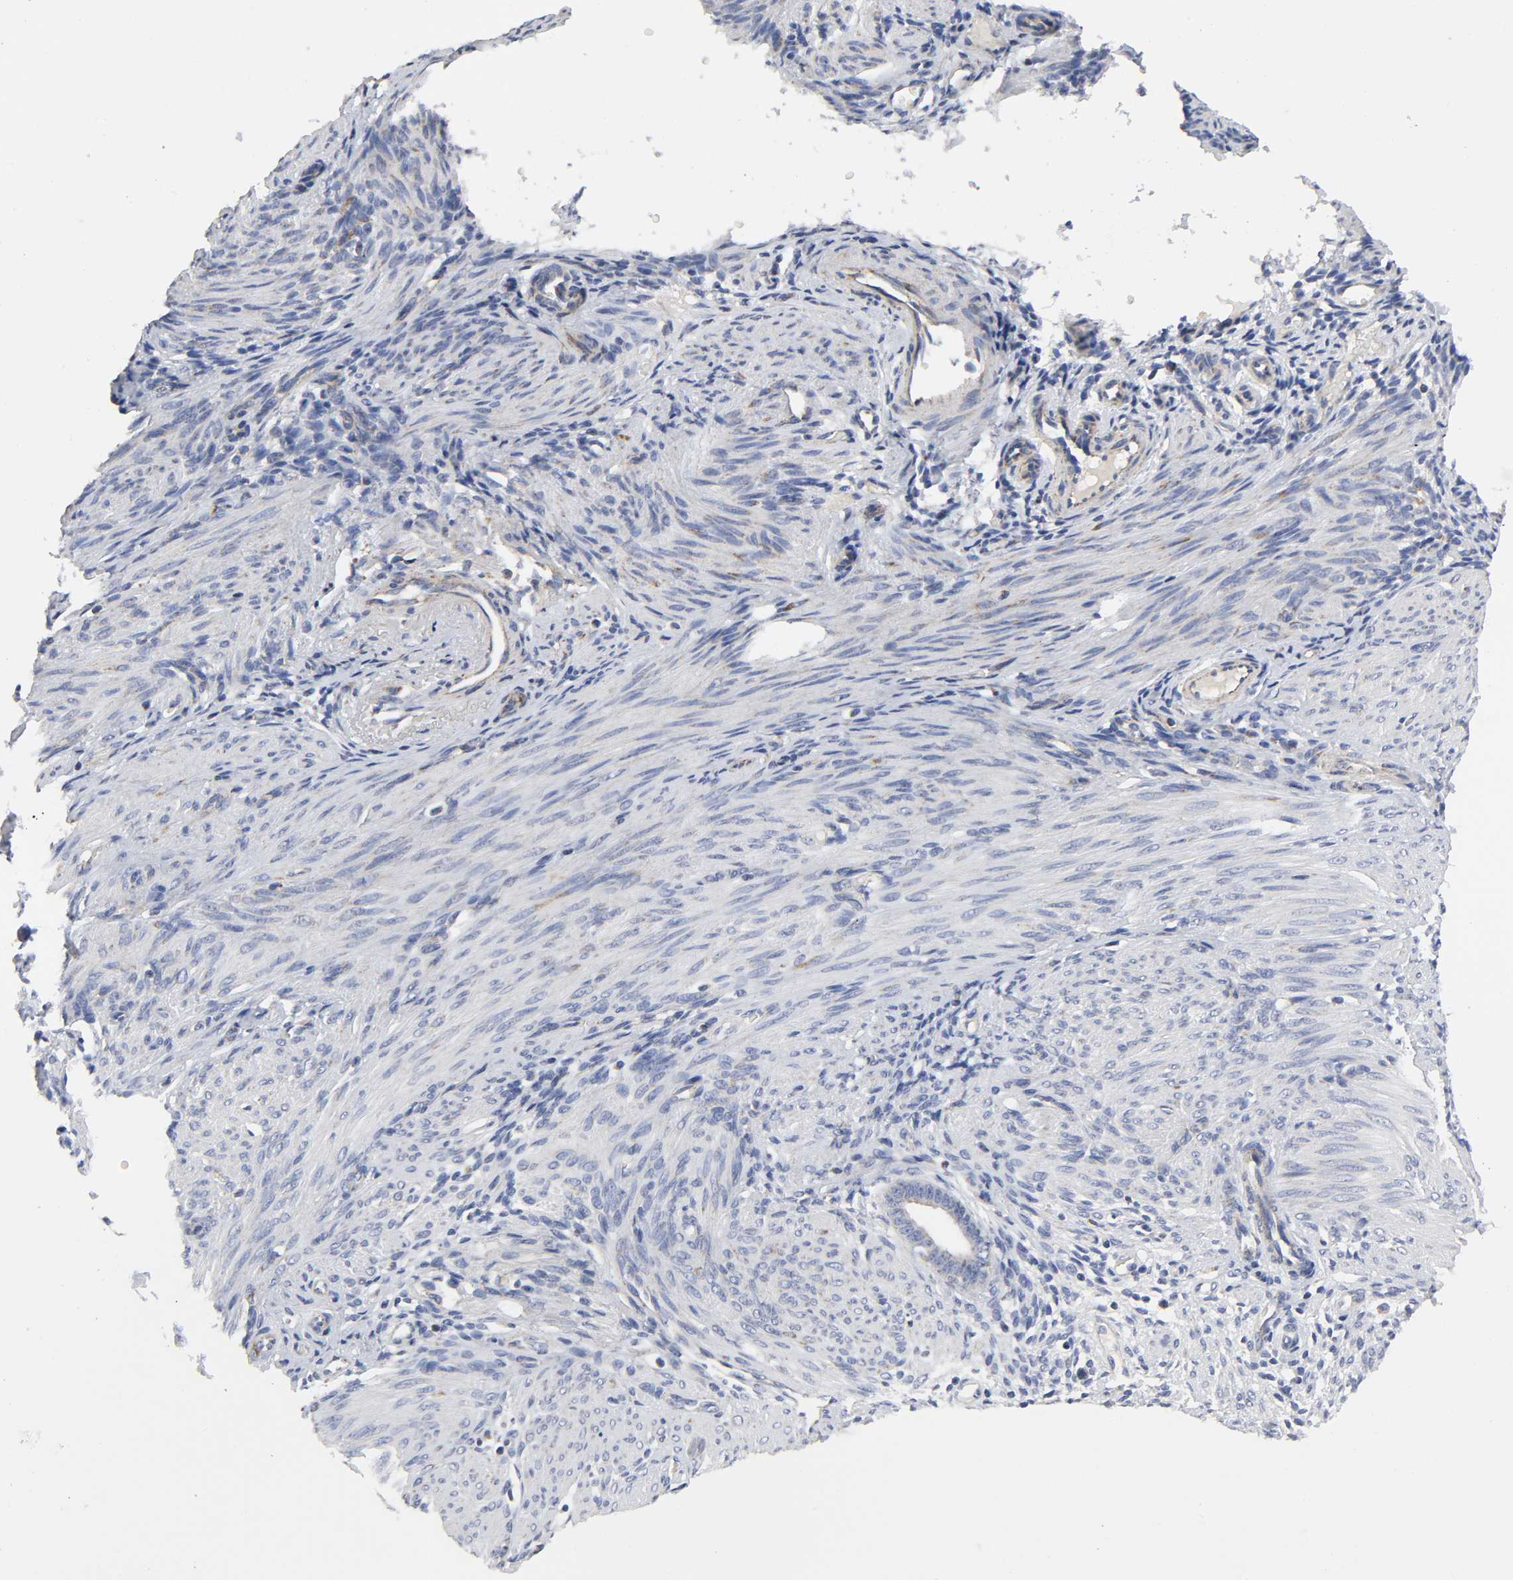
{"staining": {"intensity": "negative", "quantity": "none", "location": "none"}, "tissue": "endometrium", "cell_type": "Cells in endometrial stroma", "image_type": "normal", "snomed": [{"axis": "morphology", "description": "Normal tissue, NOS"}, {"axis": "topography", "description": "Endometrium"}], "caption": "Immunohistochemistry (IHC) of normal endometrium displays no expression in cells in endometrial stroma.", "gene": "AOPEP", "patient": {"sex": "female", "age": 61}}